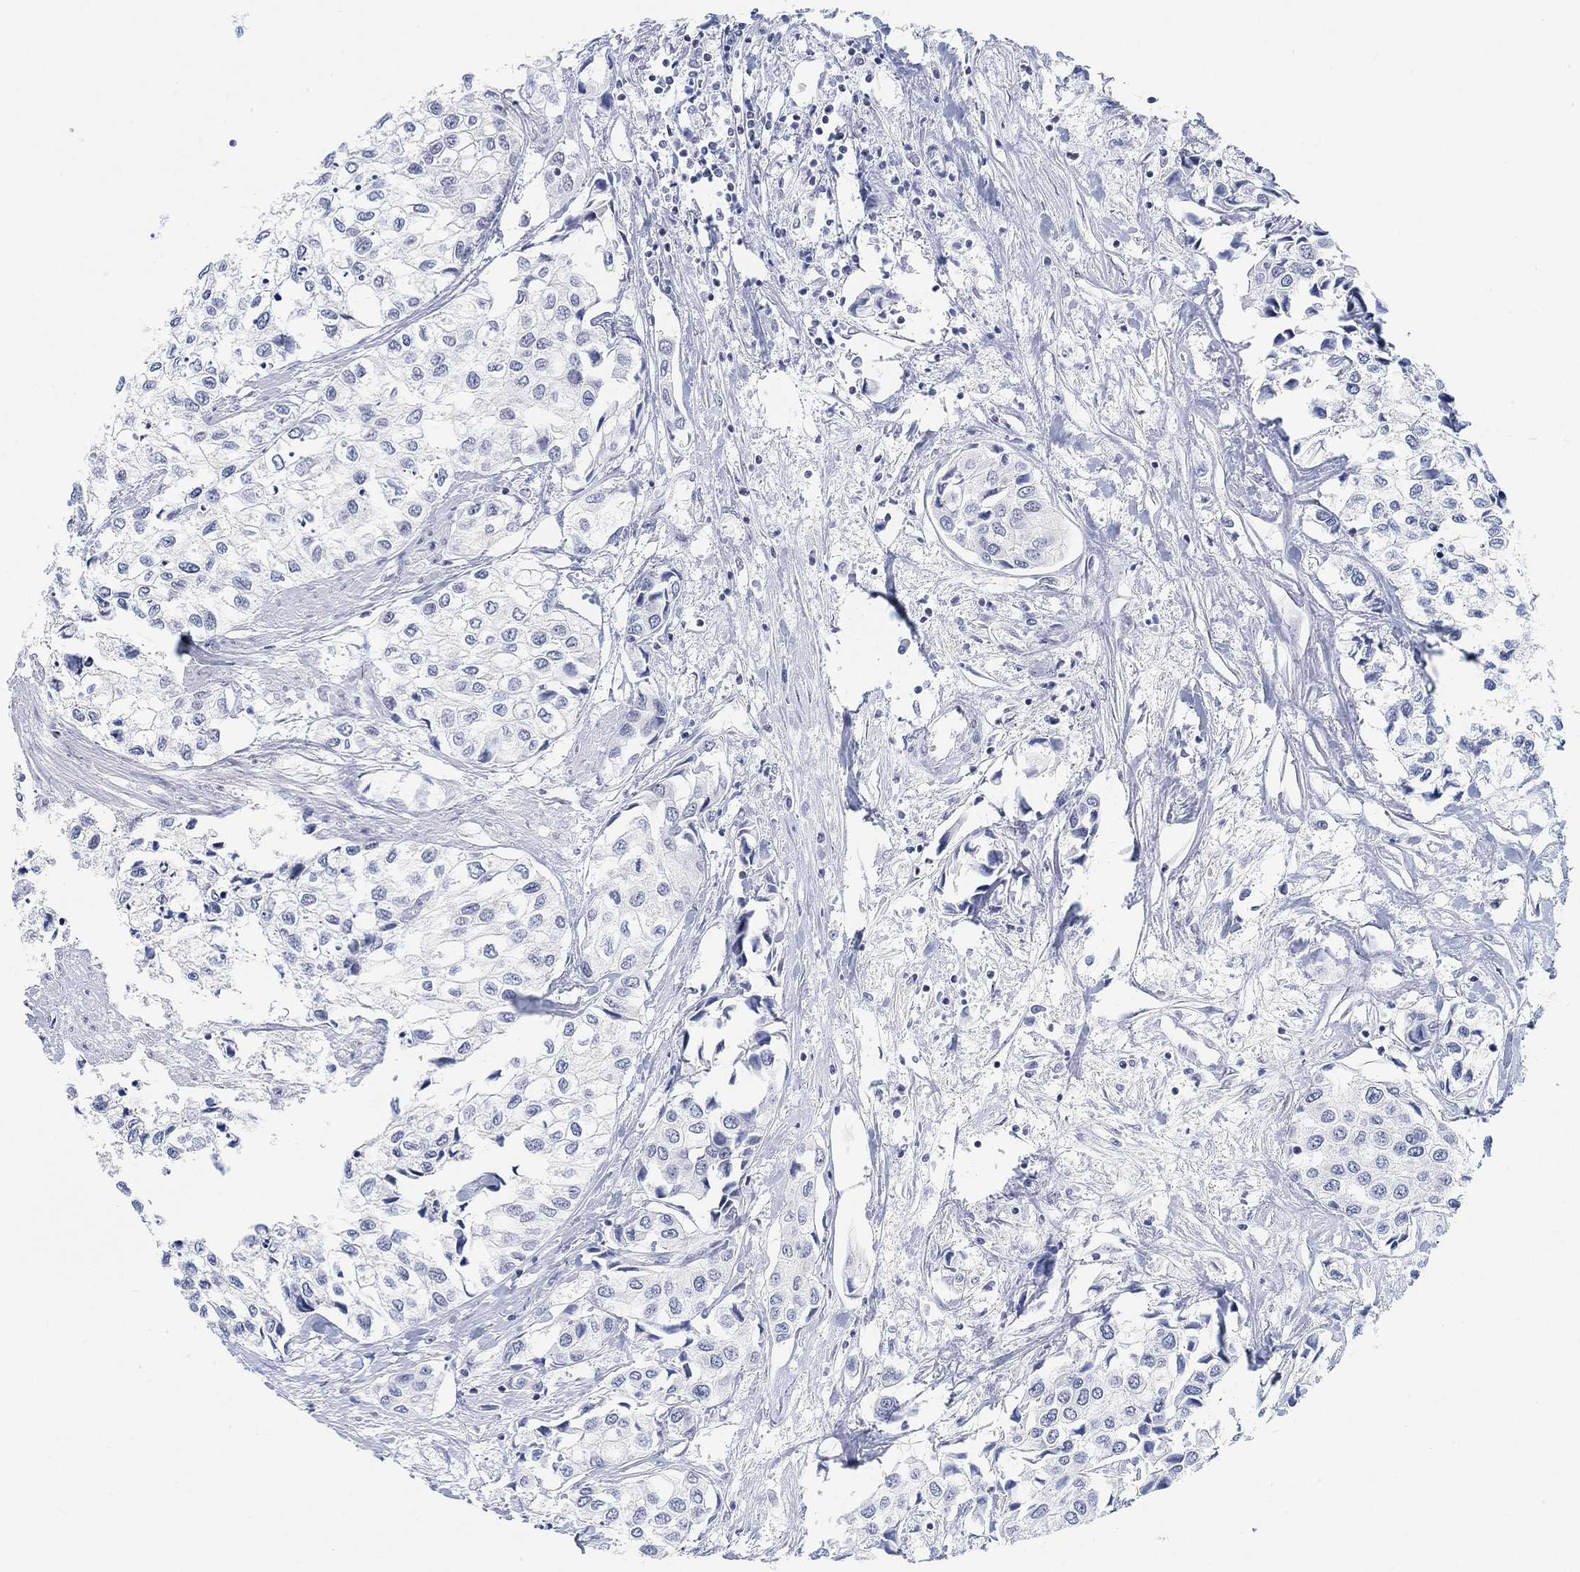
{"staining": {"intensity": "negative", "quantity": "none", "location": "none"}, "tissue": "urothelial cancer", "cell_type": "Tumor cells", "image_type": "cancer", "snomed": [{"axis": "morphology", "description": "Urothelial carcinoma, High grade"}, {"axis": "topography", "description": "Urinary bladder"}], "caption": "Tumor cells show no significant expression in urothelial cancer. (DAB (3,3'-diaminobenzidine) immunohistochemistry (IHC) with hematoxylin counter stain).", "gene": "PURG", "patient": {"sex": "male", "age": 73}}